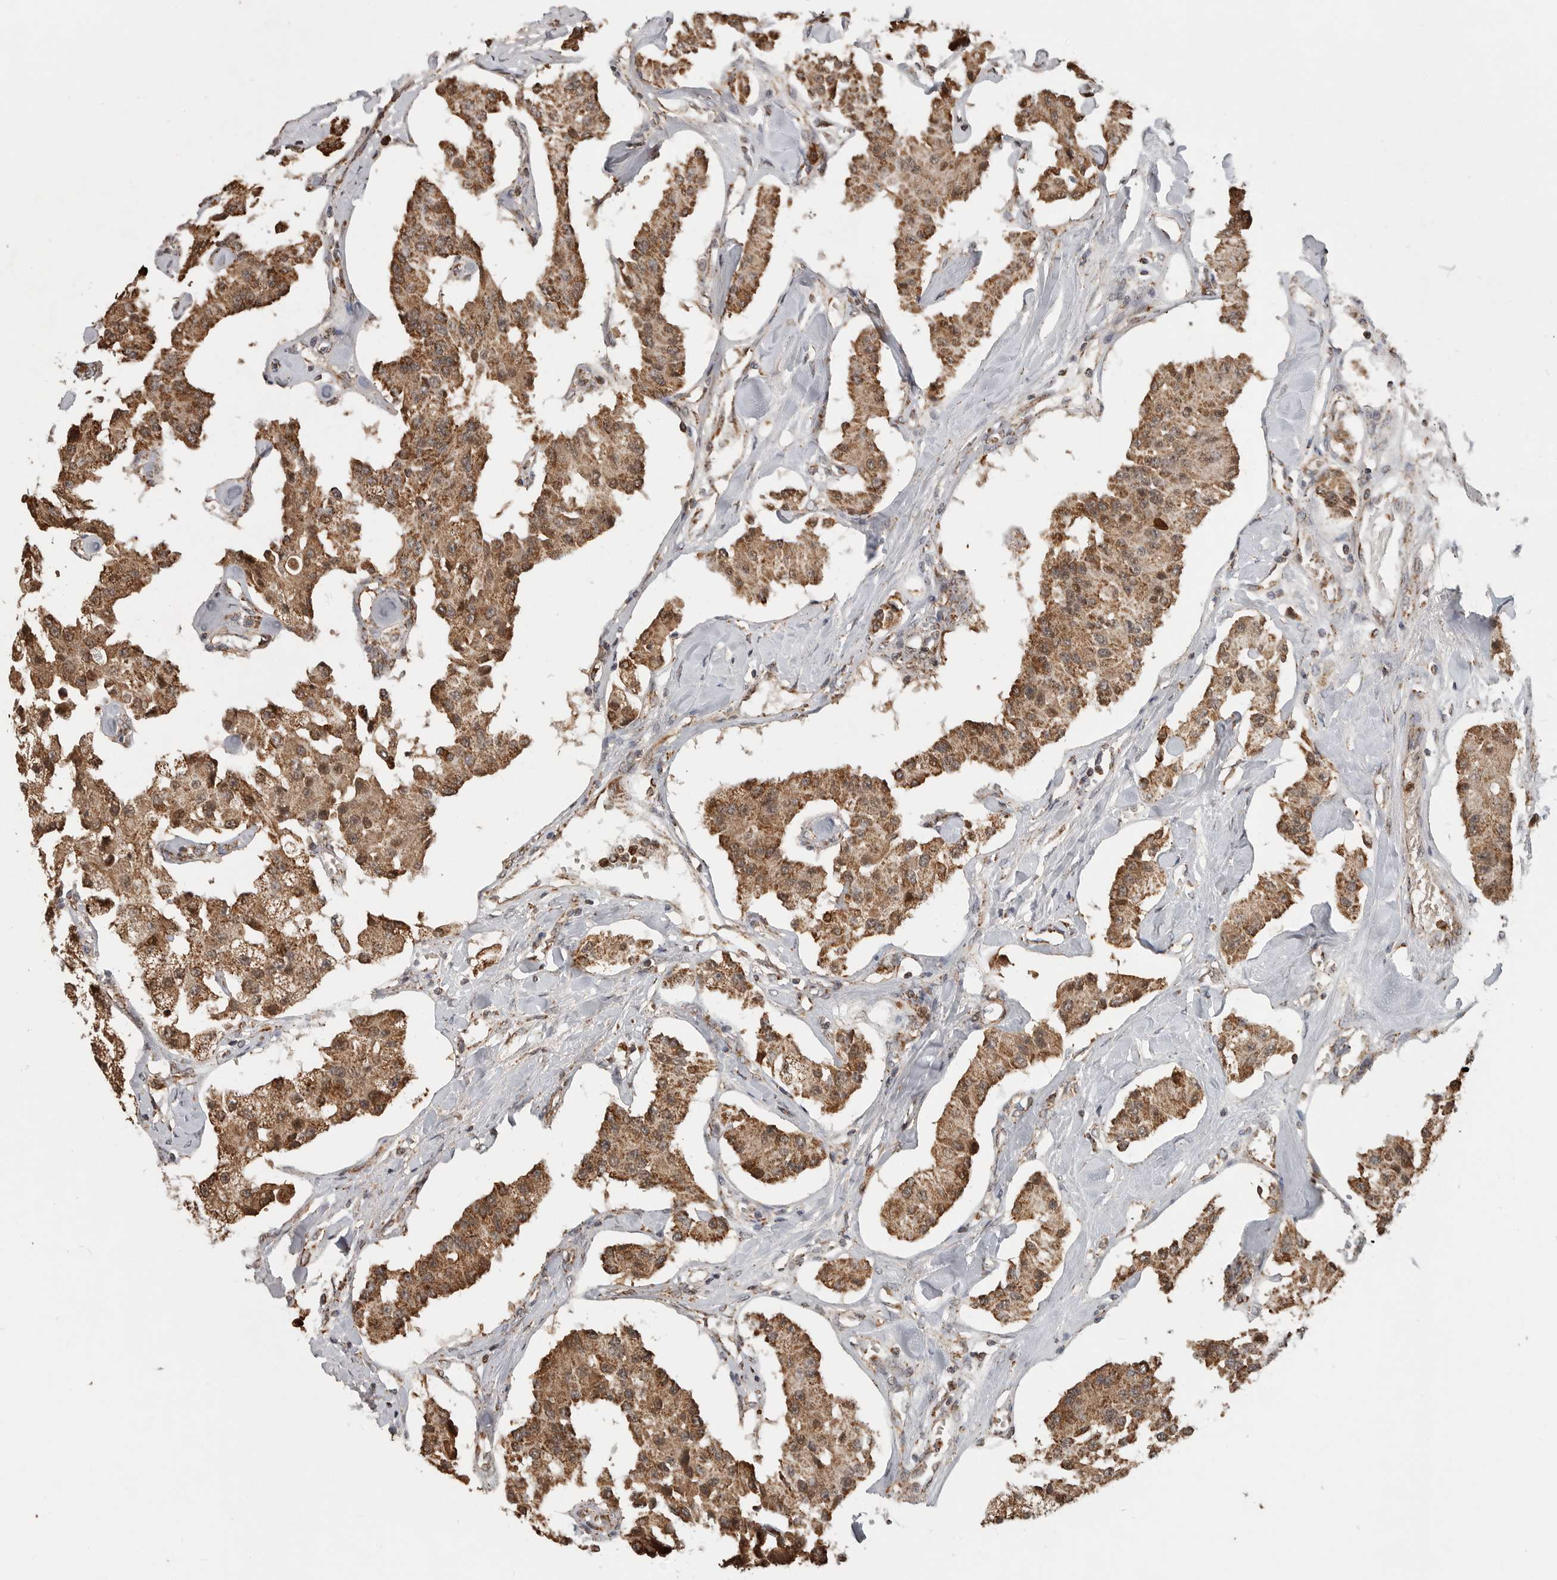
{"staining": {"intensity": "moderate", "quantity": ">75%", "location": "cytoplasmic/membranous"}, "tissue": "carcinoid", "cell_type": "Tumor cells", "image_type": "cancer", "snomed": [{"axis": "morphology", "description": "Carcinoid, malignant, NOS"}, {"axis": "topography", "description": "Pancreas"}], "caption": "Immunohistochemical staining of human malignant carcinoid exhibits moderate cytoplasmic/membranous protein positivity in approximately >75% of tumor cells.", "gene": "GCNT2", "patient": {"sex": "male", "age": 41}}